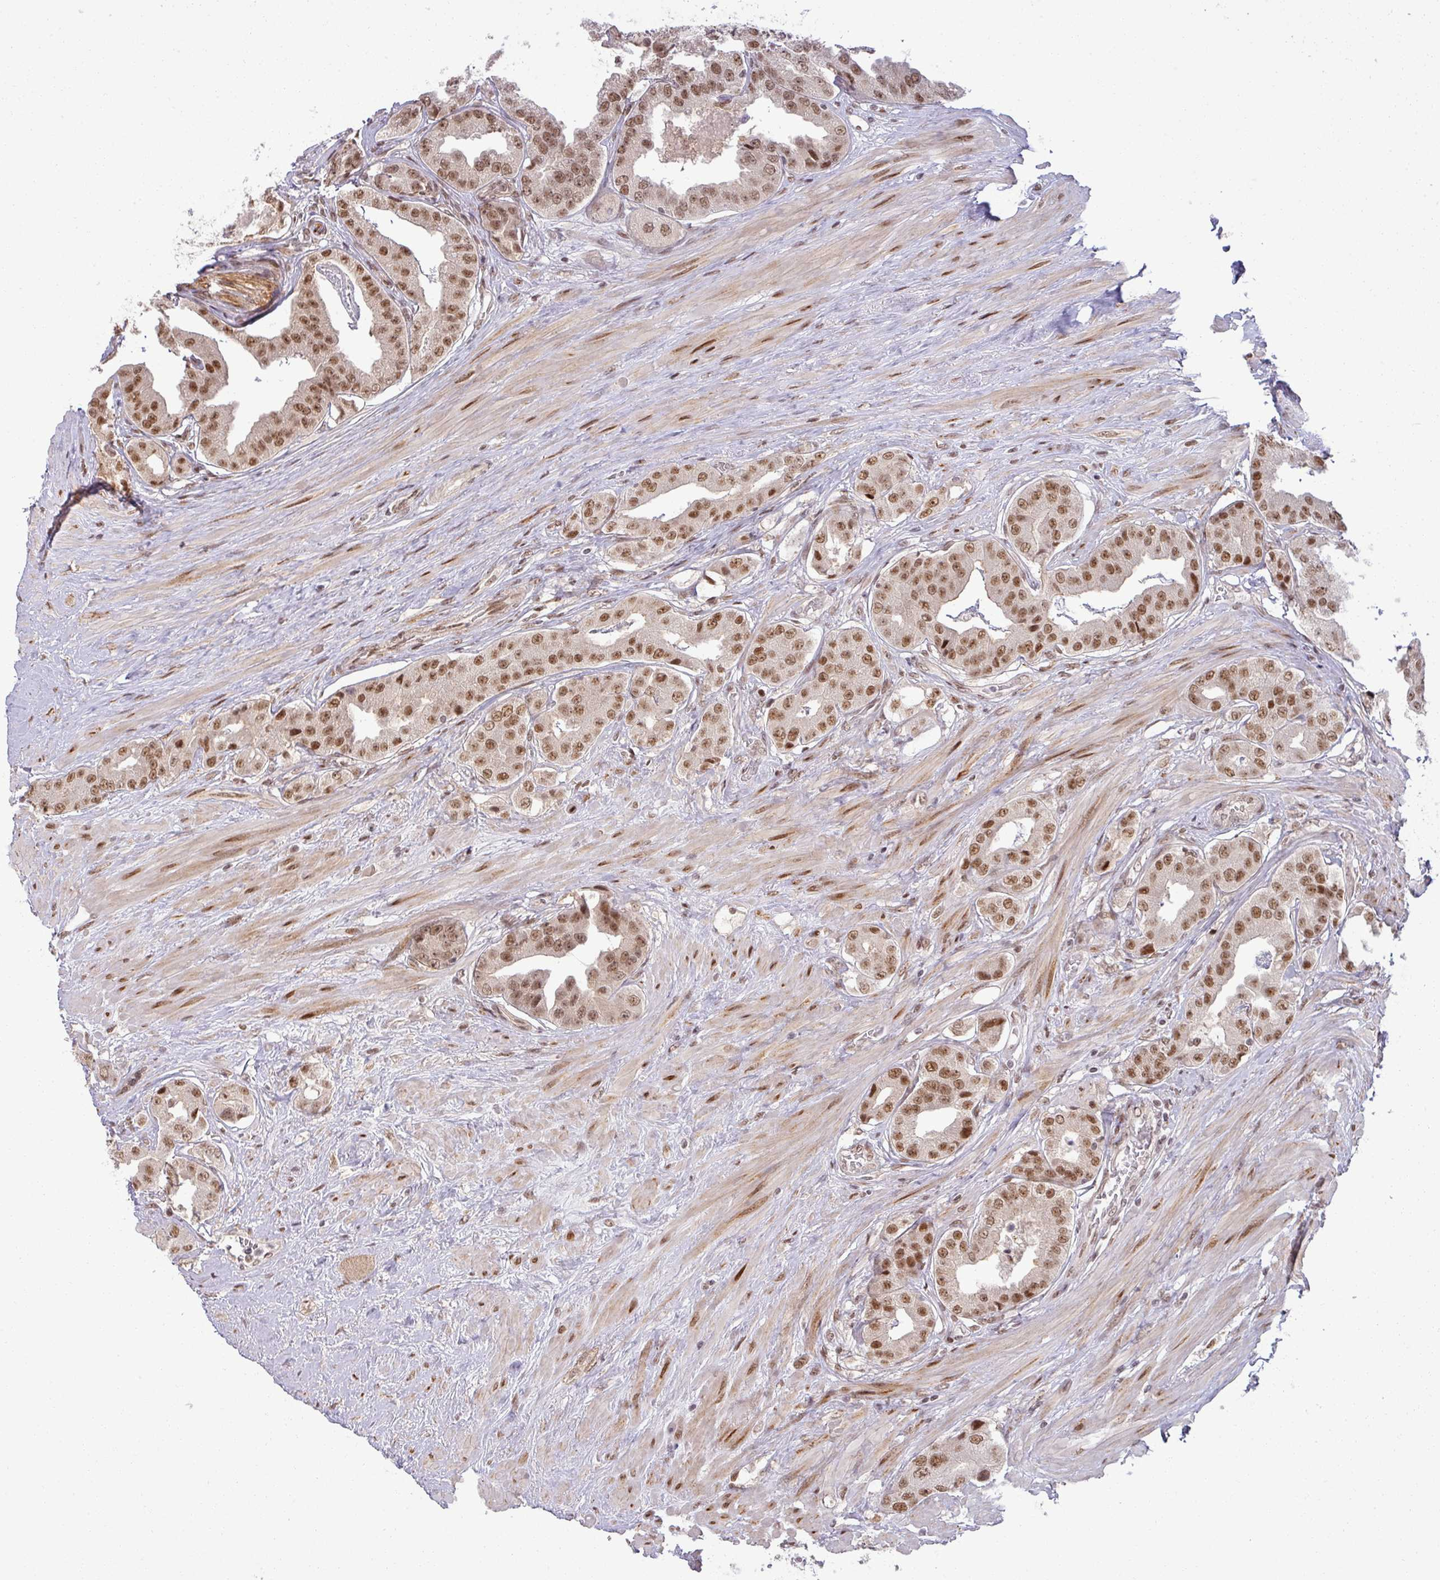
{"staining": {"intensity": "moderate", "quantity": ">75%", "location": "nuclear"}, "tissue": "prostate cancer", "cell_type": "Tumor cells", "image_type": "cancer", "snomed": [{"axis": "morphology", "description": "Adenocarcinoma, High grade"}, {"axis": "topography", "description": "Prostate"}], "caption": "Prostate cancer (adenocarcinoma (high-grade)) stained with a protein marker exhibits moderate staining in tumor cells.", "gene": "PTPN20", "patient": {"sex": "male", "age": 63}}